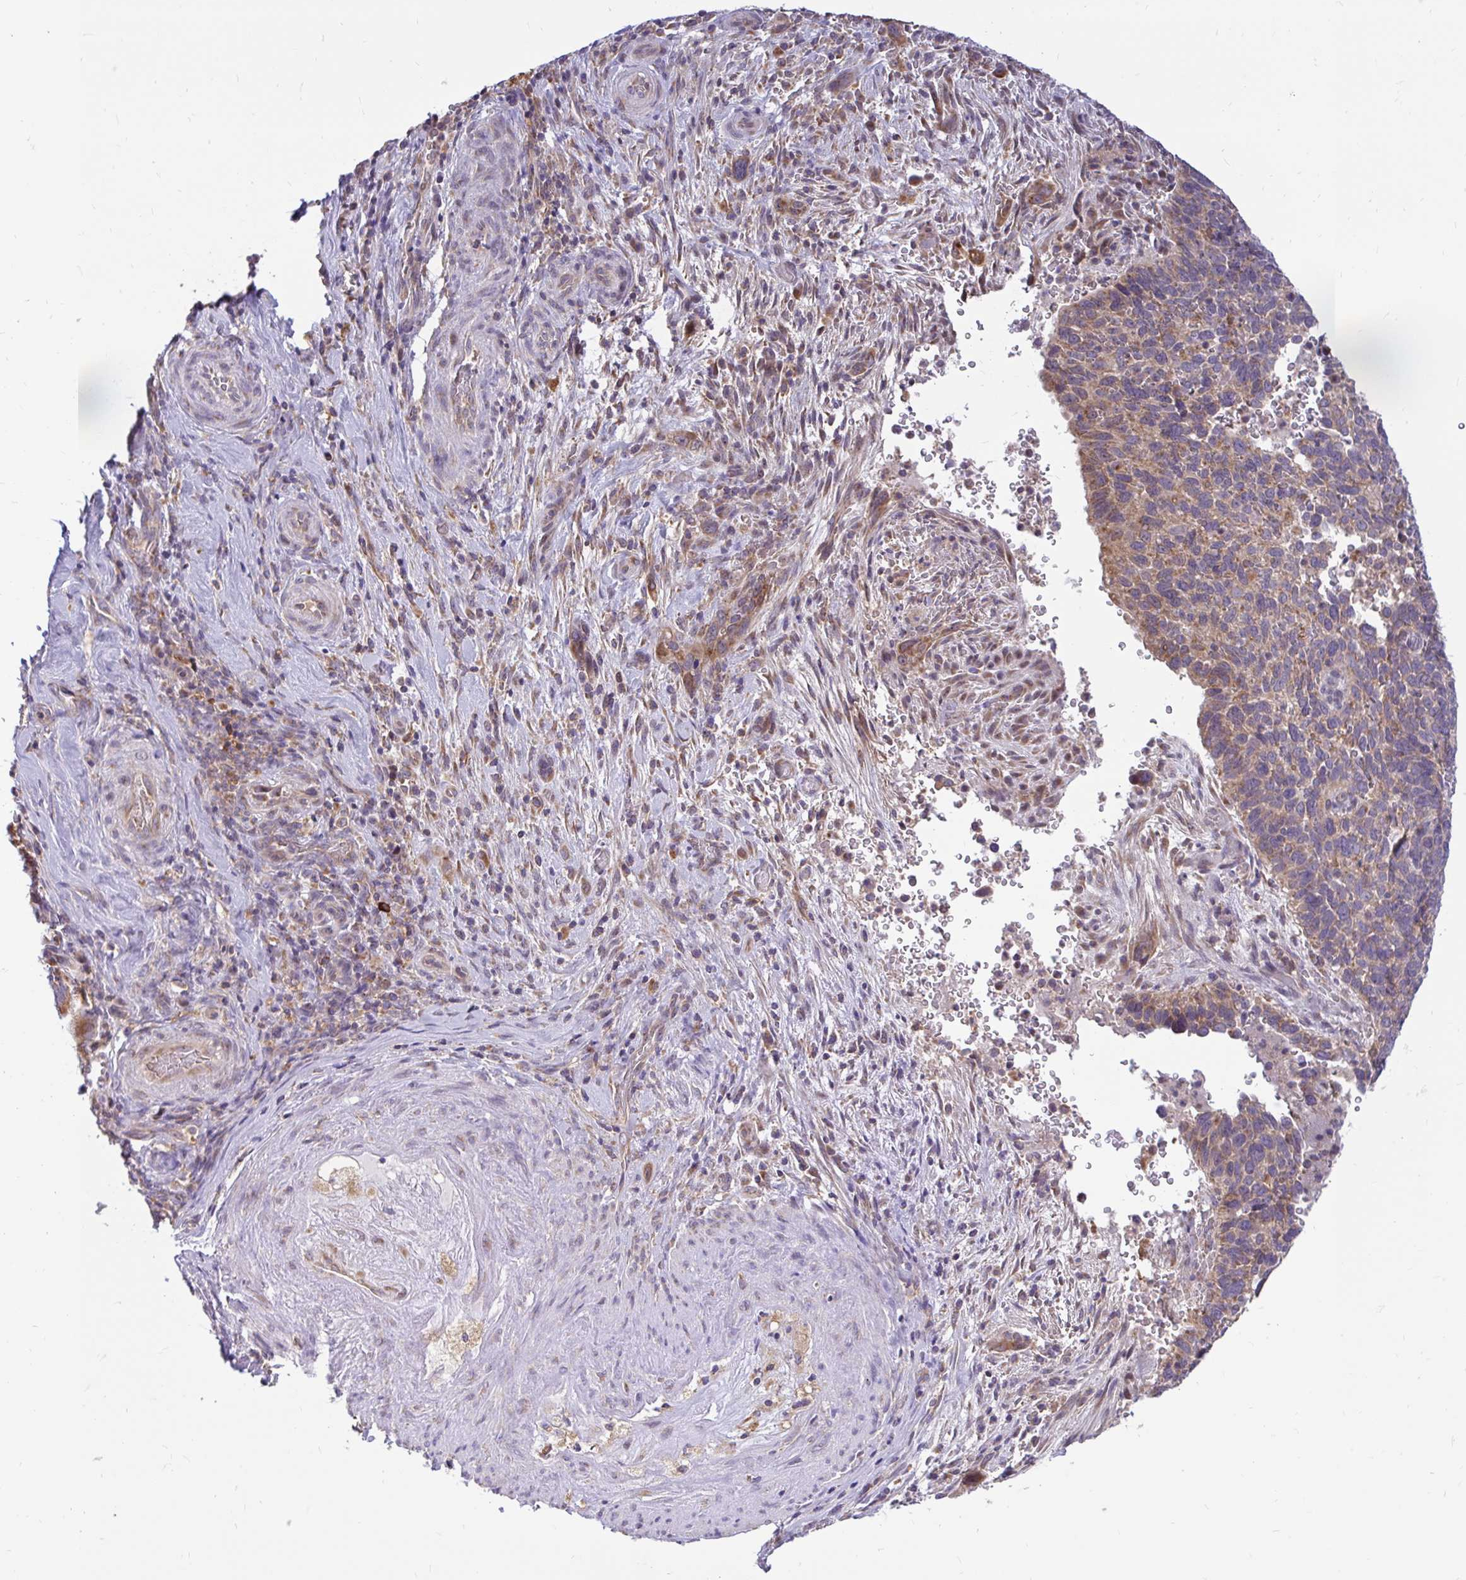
{"staining": {"intensity": "moderate", "quantity": "25%-75%", "location": "cytoplasmic/membranous"}, "tissue": "cervical cancer", "cell_type": "Tumor cells", "image_type": "cancer", "snomed": [{"axis": "morphology", "description": "Squamous cell carcinoma, NOS"}, {"axis": "topography", "description": "Cervix"}], "caption": "Immunohistochemical staining of human squamous cell carcinoma (cervical) demonstrates moderate cytoplasmic/membranous protein staining in about 25%-75% of tumor cells.", "gene": "VTI1B", "patient": {"sex": "female", "age": 51}}